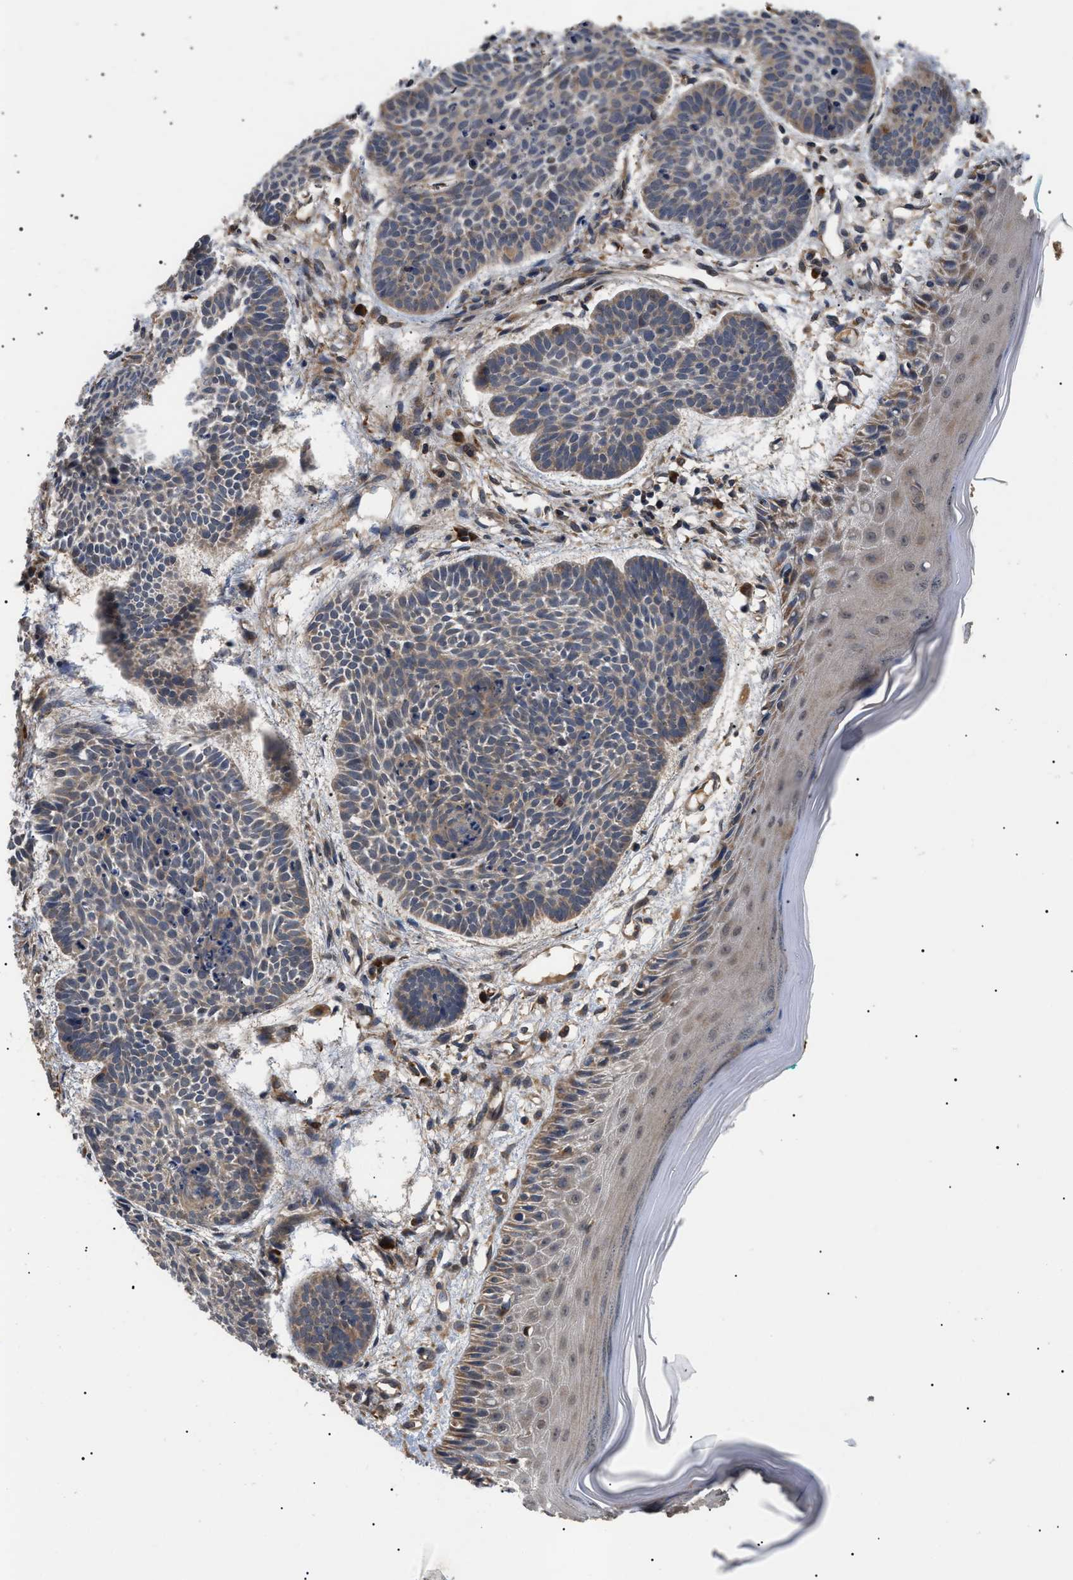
{"staining": {"intensity": "weak", "quantity": ">75%", "location": "cytoplasmic/membranous"}, "tissue": "skin cancer", "cell_type": "Tumor cells", "image_type": "cancer", "snomed": [{"axis": "morphology", "description": "Basal cell carcinoma"}, {"axis": "topography", "description": "Skin"}], "caption": "An IHC histopathology image of tumor tissue is shown. Protein staining in brown labels weak cytoplasmic/membranous positivity in skin basal cell carcinoma within tumor cells.", "gene": "ASTL", "patient": {"sex": "male", "age": 60}}